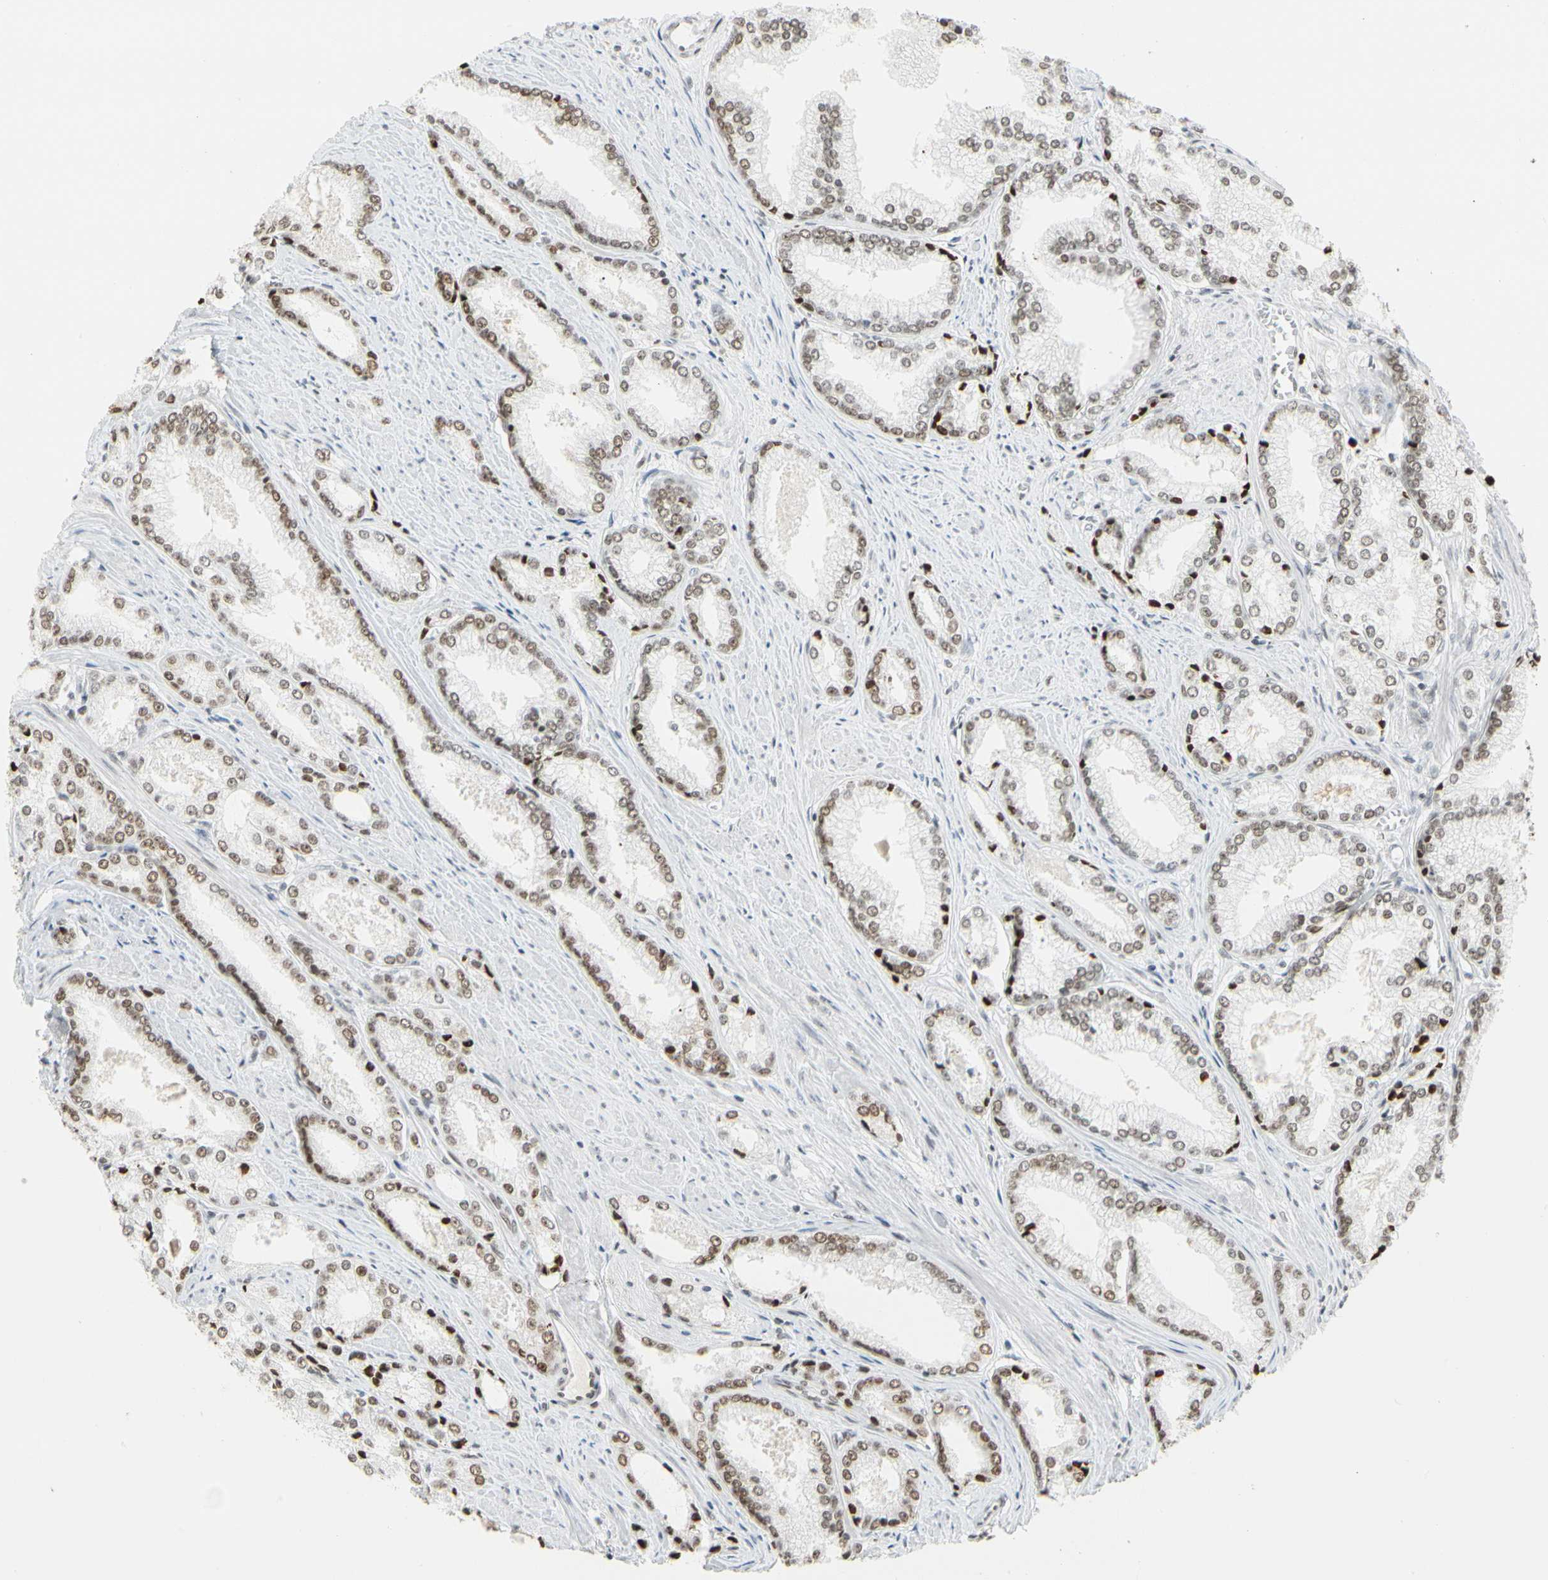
{"staining": {"intensity": "weak", "quantity": "25%-75%", "location": "nuclear"}, "tissue": "prostate cancer", "cell_type": "Tumor cells", "image_type": "cancer", "snomed": [{"axis": "morphology", "description": "Adenocarcinoma, Low grade"}, {"axis": "topography", "description": "Prostate"}], "caption": "A brown stain labels weak nuclear positivity of a protein in prostate low-grade adenocarcinoma tumor cells.", "gene": "ZSCAN16", "patient": {"sex": "male", "age": 64}}